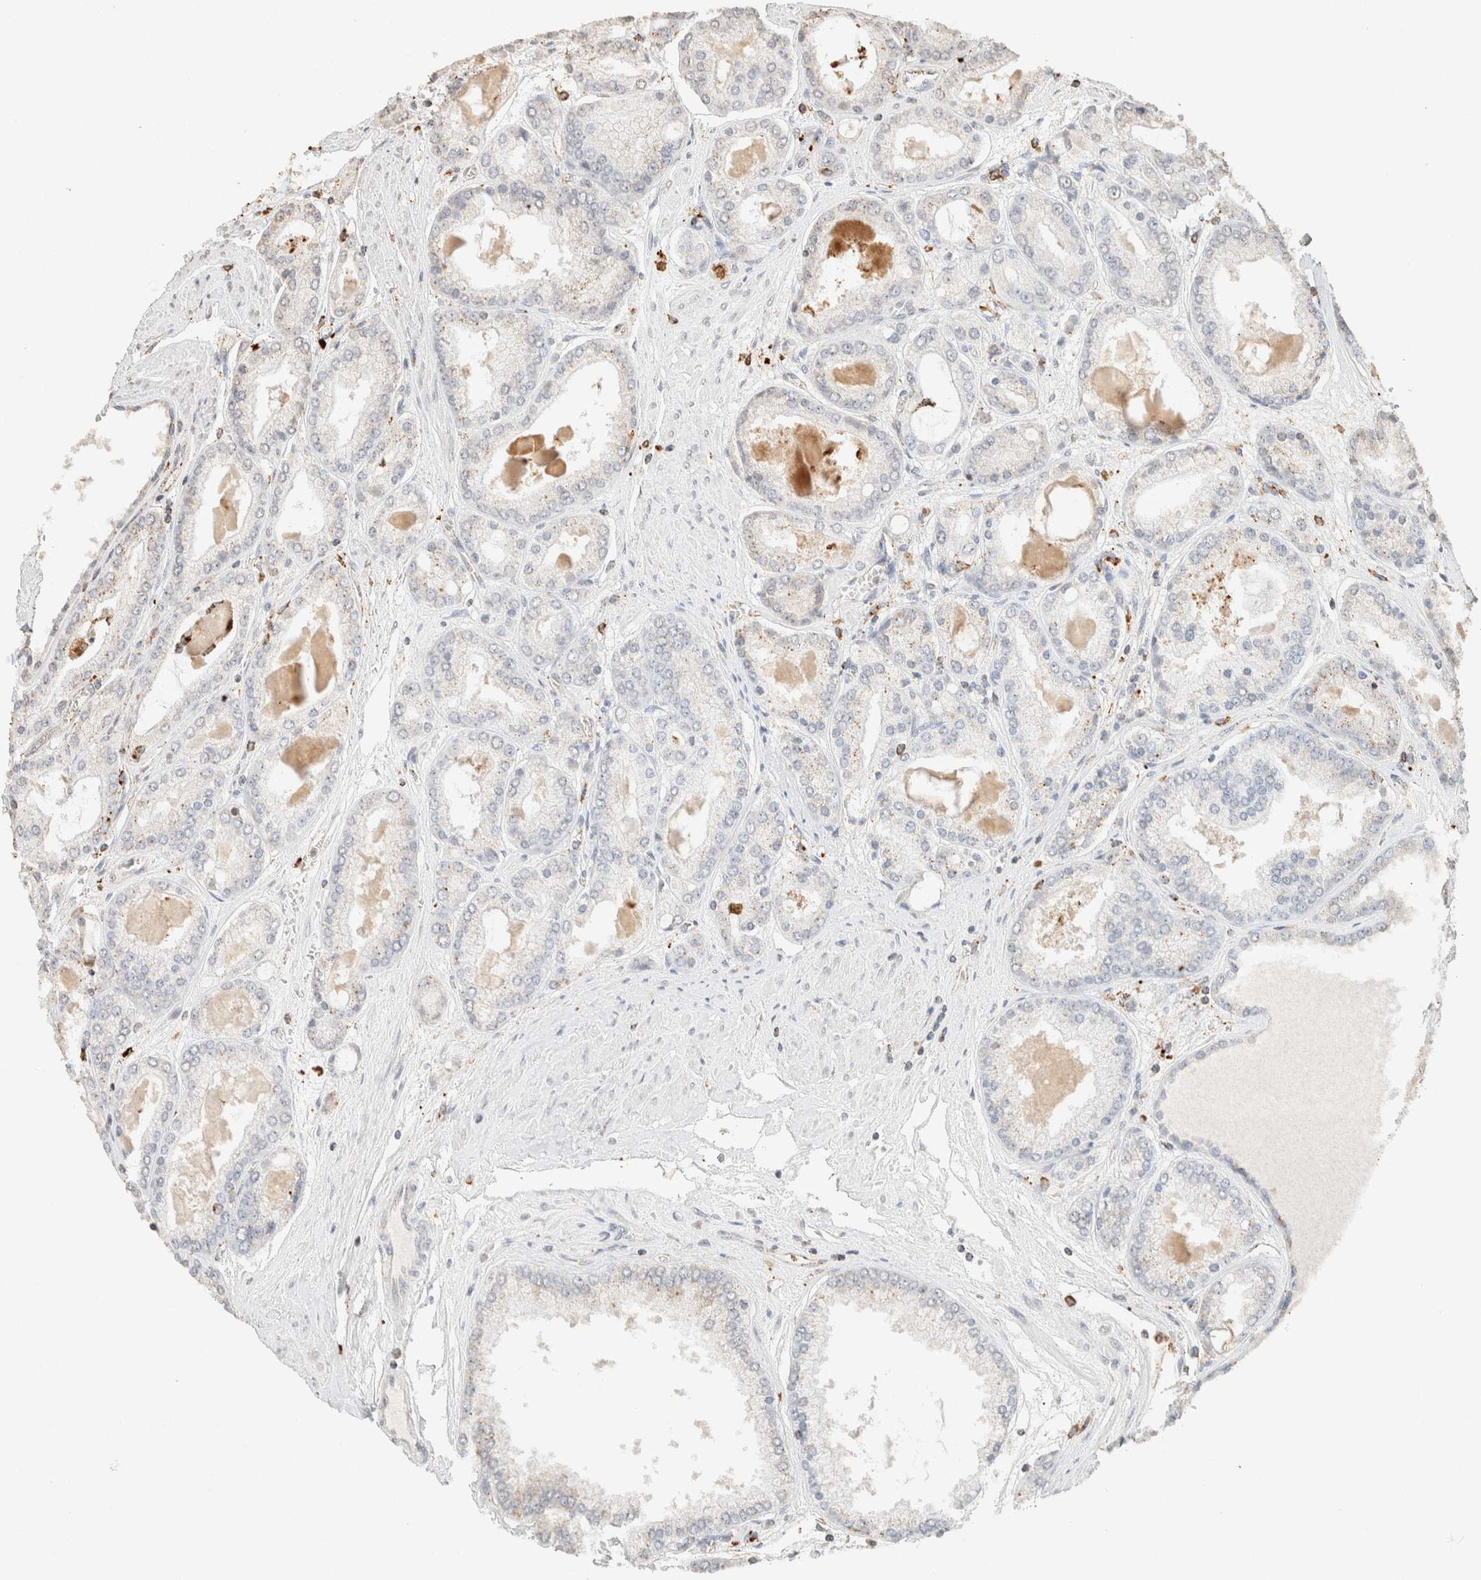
{"staining": {"intensity": "negative", "quantity": "none", "location": "none"}, "tissue": "prostate cancer", "cell_type": "Tumor cells", "image_type": "cancer", "snomed": [{"axis": "morphology", "description": "Adenocarcinoma, High grade"}, {"axis": "topography", "description": "Prostate"}], "caption": "High power microscopy photomicrograph of an immunohistochemistry (IHC) image of prostate cancer (adenocarcinoma (high-grade)), revealing no significant positivity in tumor cells.", "gene": "CTSC", "patient": {"sex": "male", "age": 59}}